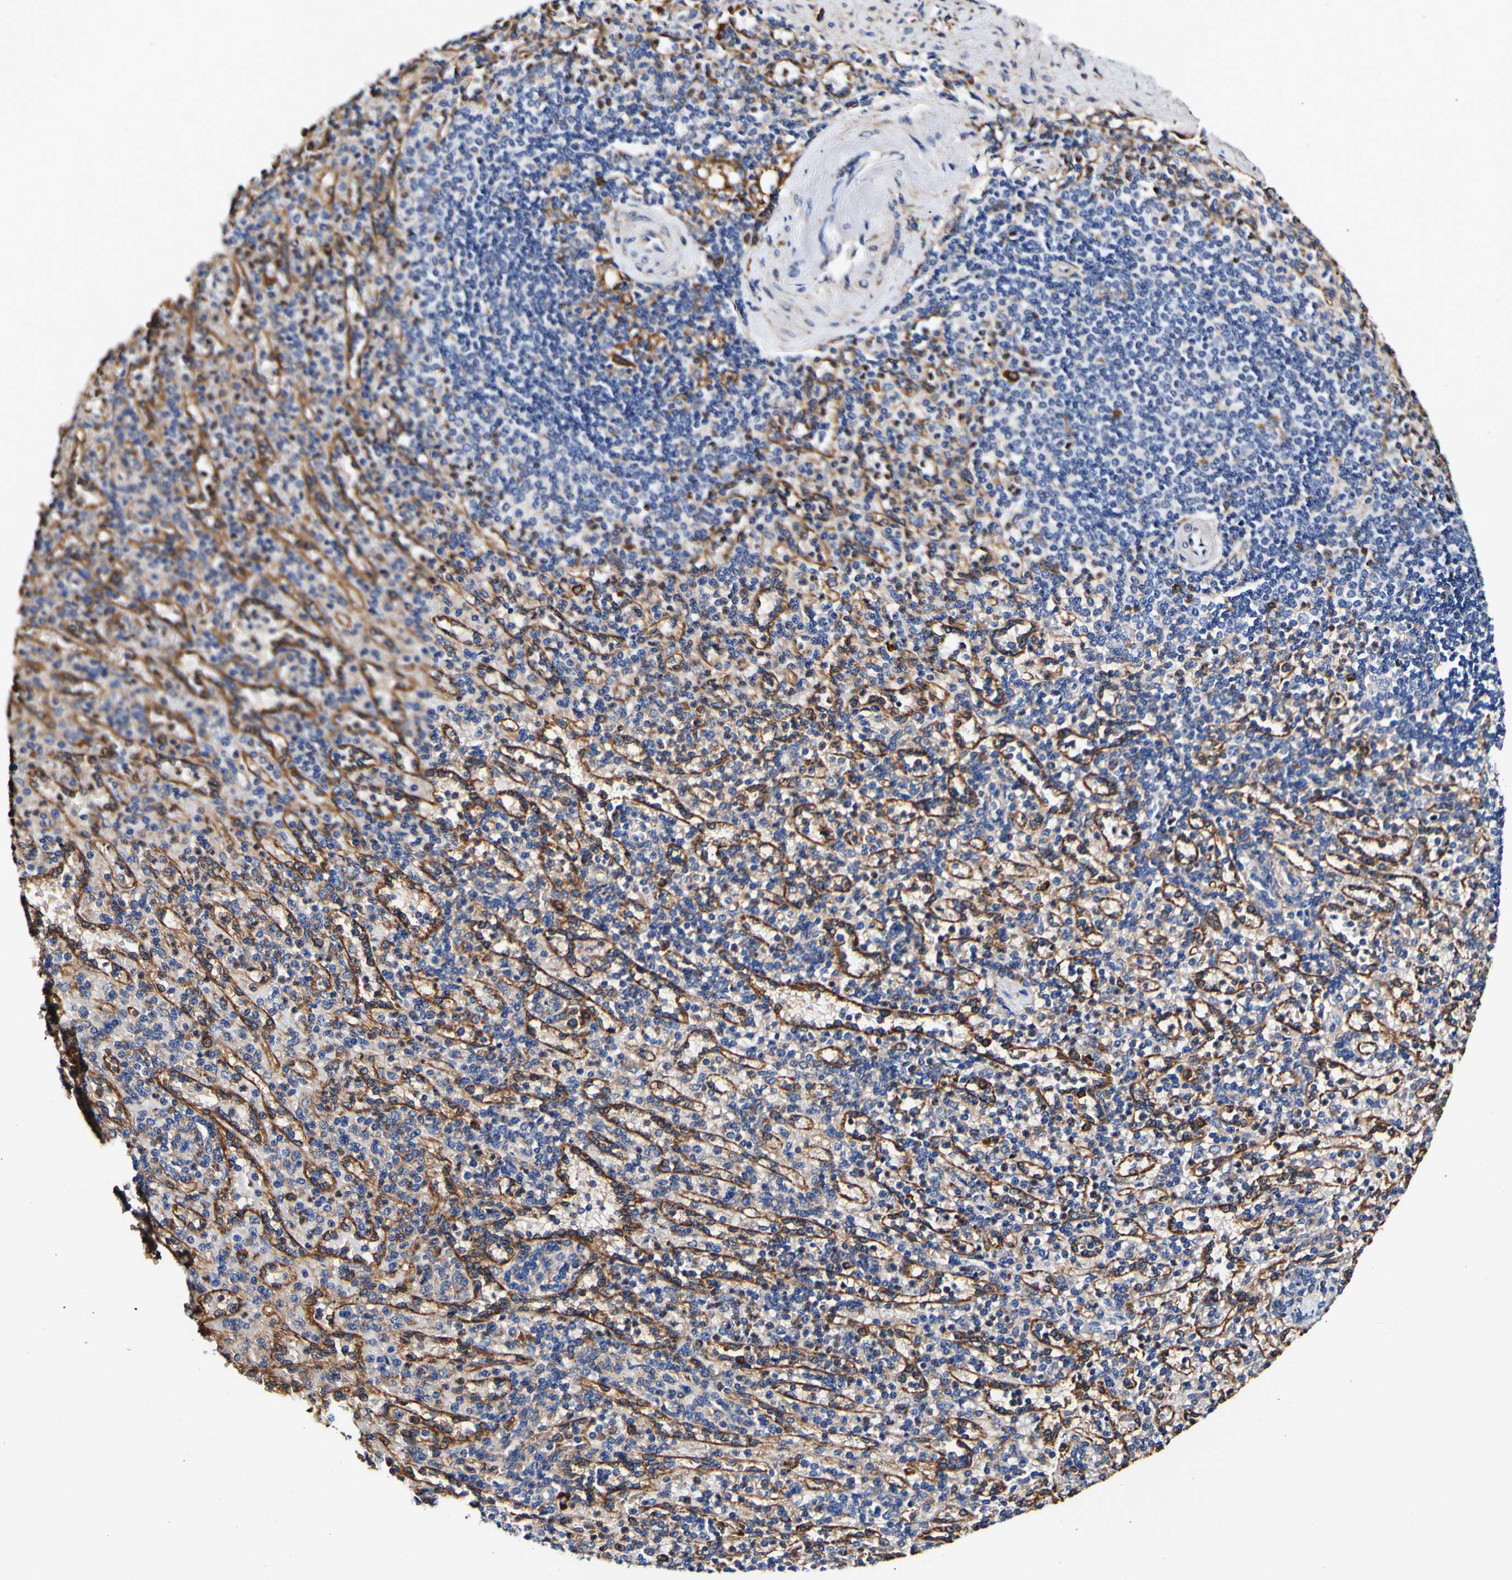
{"staining": {"intensity": "weak", "quantity": "<25%", "location": "cytoplasmic/membranous"}, "tissue": "spleen", "cell_type": "Cells in red pulp", "image_type": "normal", "snomed": [{"axis": "morphology", "description": "Normal tissue, NOS"}, {"axis": "topography", "description": "Spleen"}], "caption": "This is an IHC histopathology image of normal spleen. There is no expression in cells in red pulp.", "gene": "P4HB", "patient": {"sex": "female", "age": 74}}